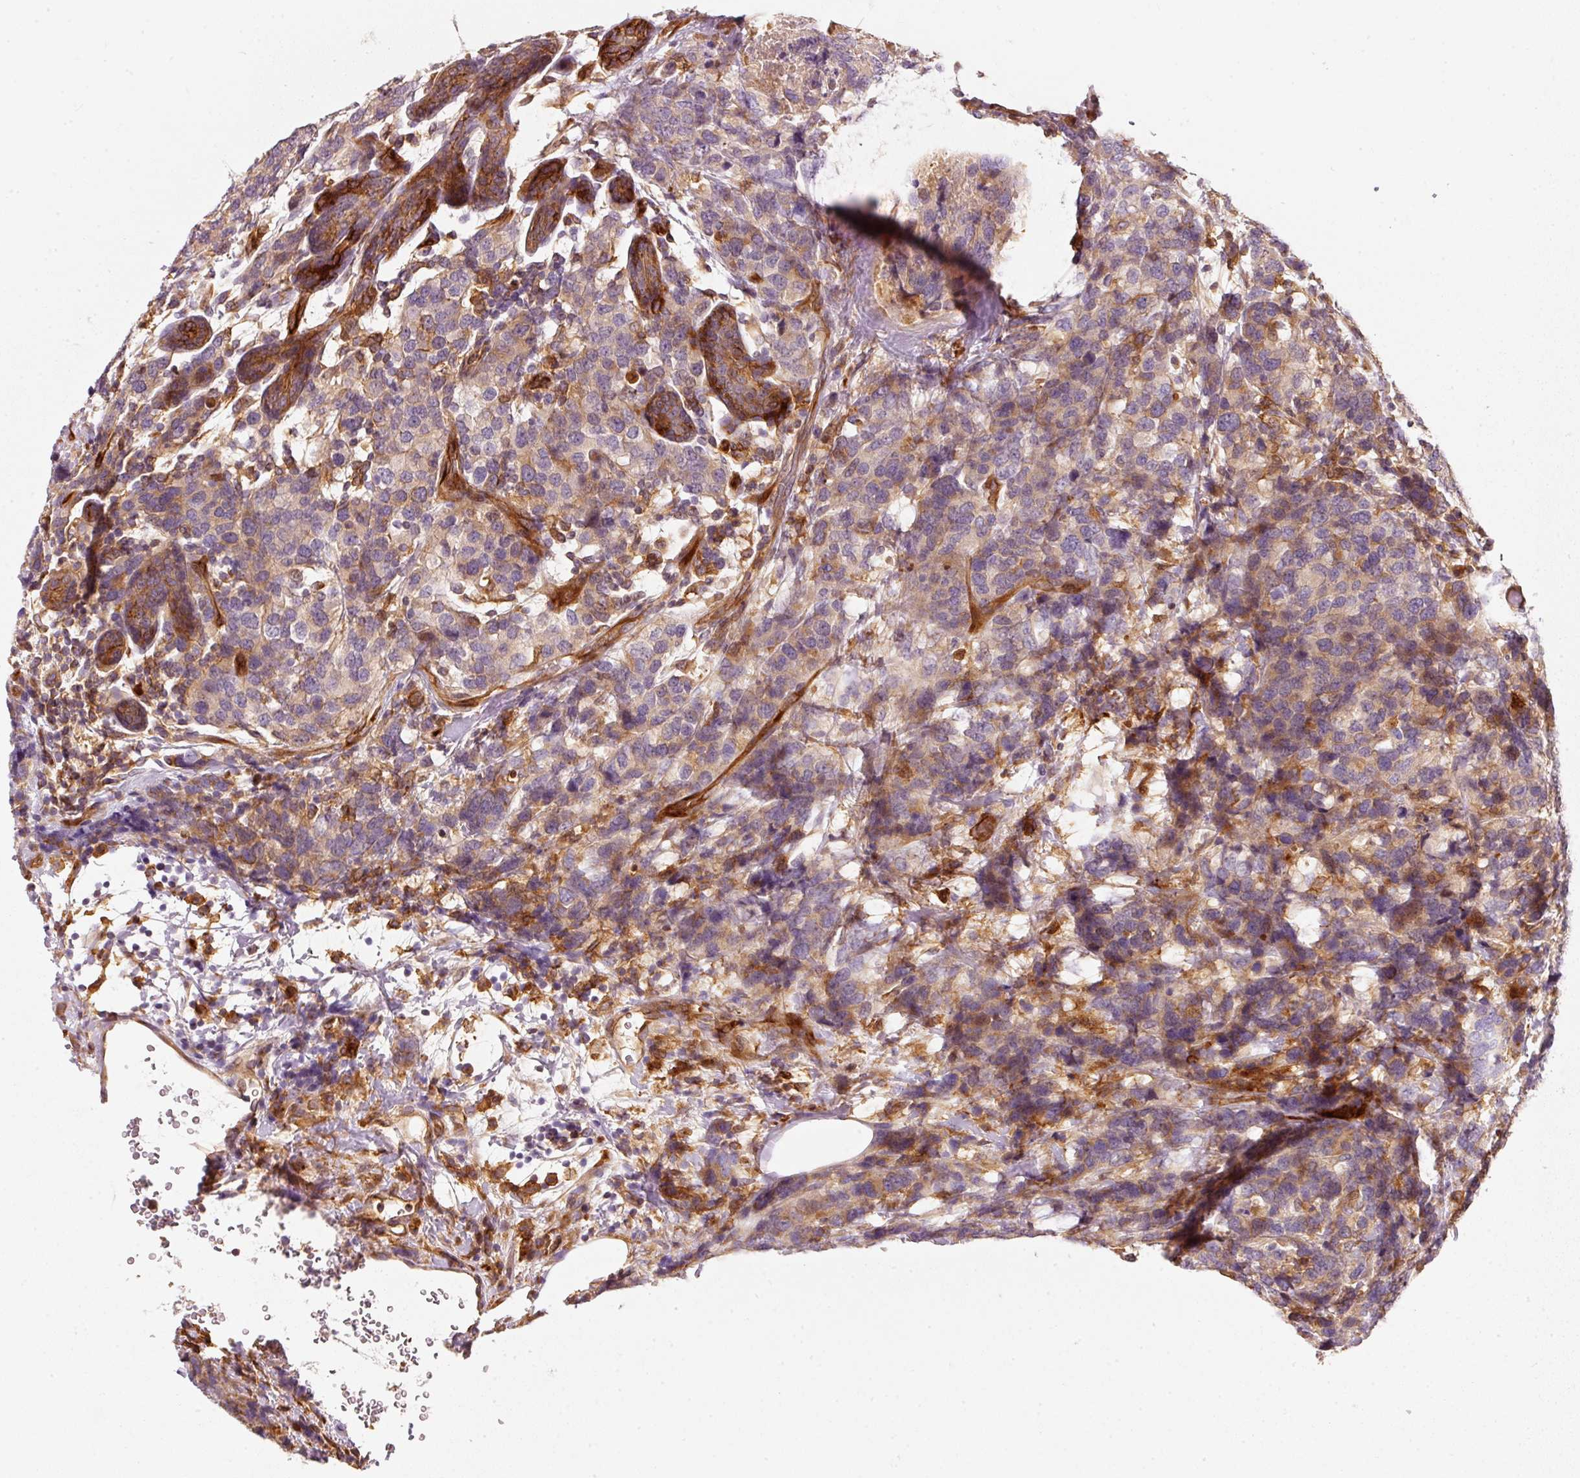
{"staining": {"intensity": "weak", "quantity": "25%-75%", "location": "cytoplasmic/membranous"}, "tissue": "breast cancer", "cell_type": "Tumor cells", "image_type": "cancer", "snomed": [{"axis": "morphology", "description": "Lobular carcinoma"}, {"axis": "topography", "description": "Breast"}], "caption": "This image demonstrates breast cancer stained with IHC to label a protein in brown. The cytoplasmic/membranous of tumor cells show weak positivity for the protein. Nuclei are counter-stained blue.", "gene": "IQGAP2", "patient": {"sex": "female", "age": 59}}